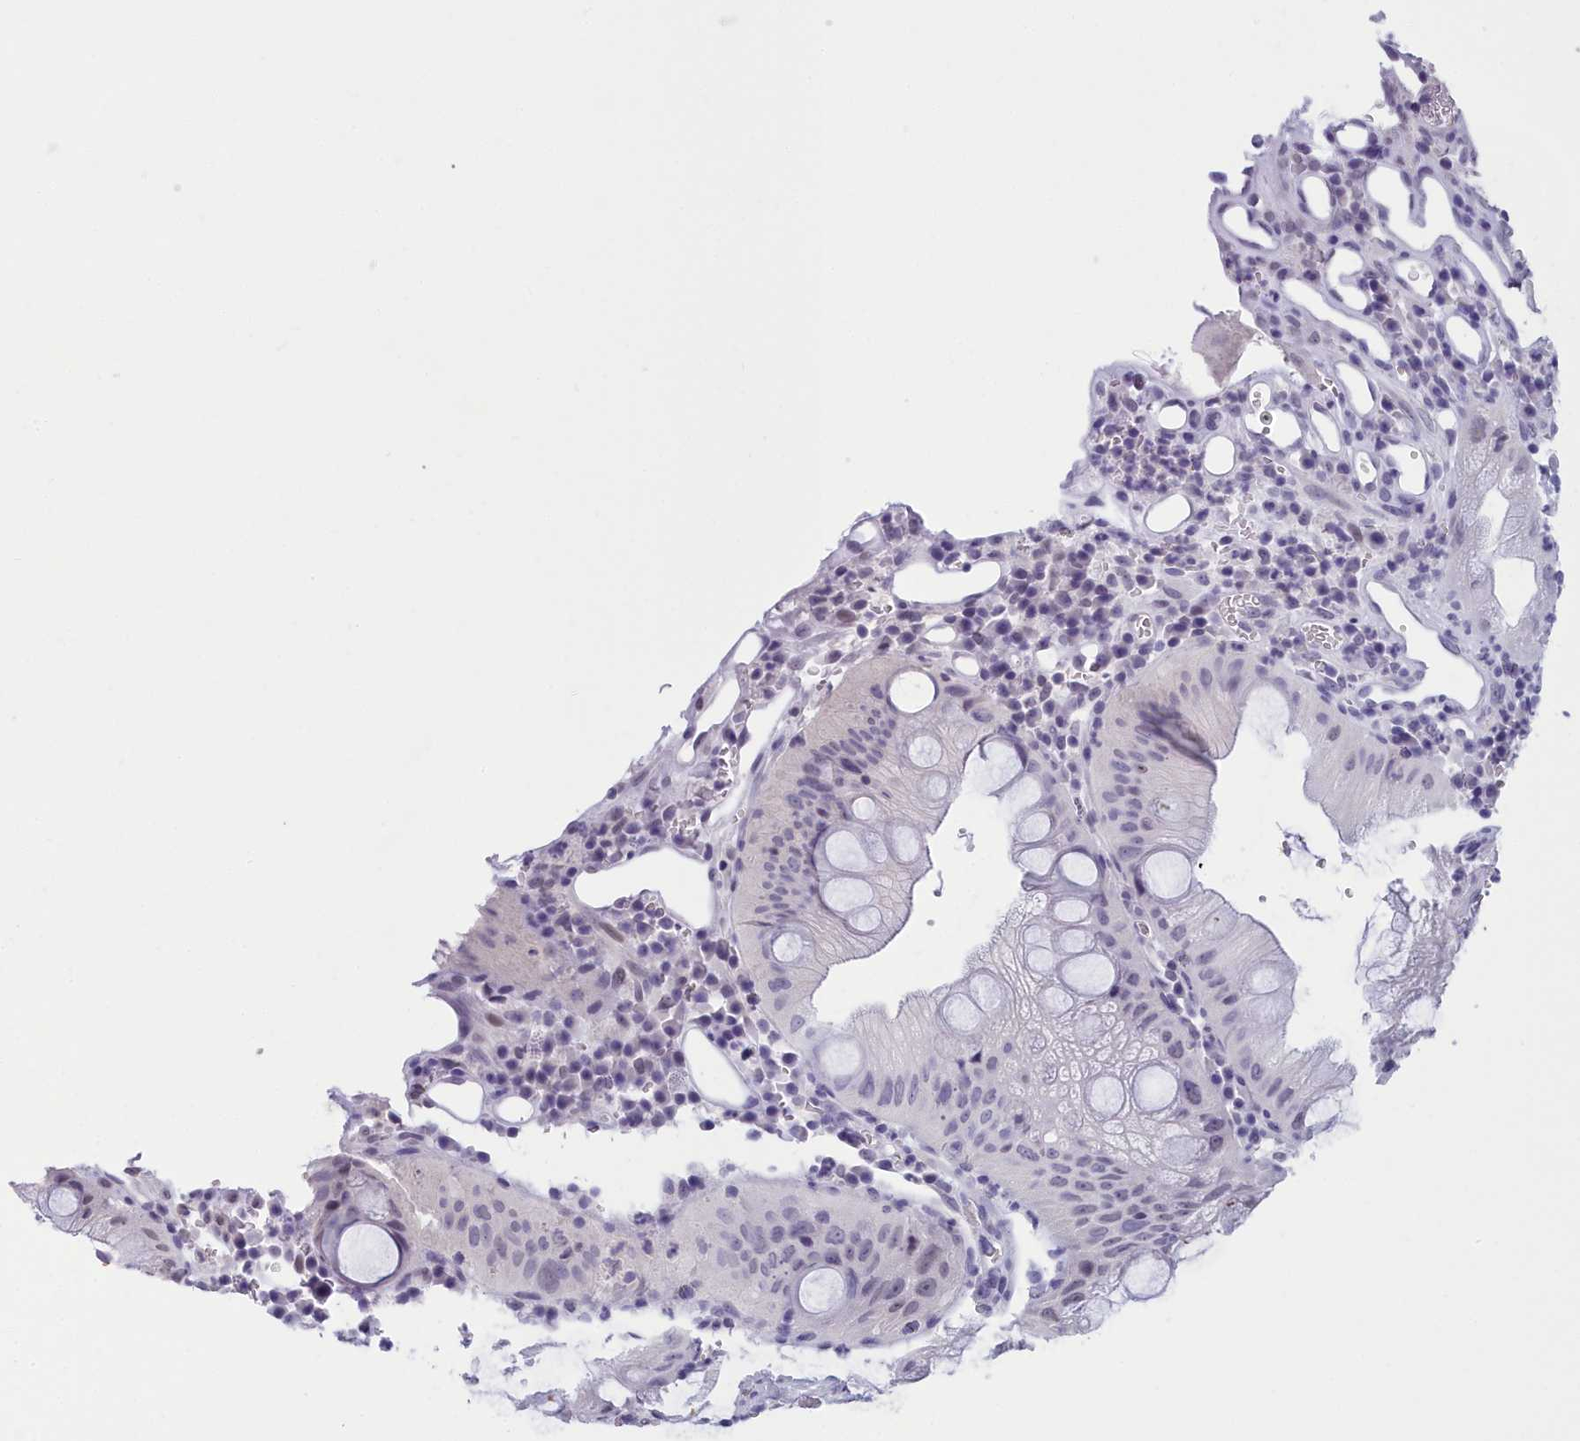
{"staining": {"intensity": "moderate", "quantity": "<25%", "location": "nuclear"}, "tissue": "colorectal cancer", "cell_type": "Tumor cells", "image_type": "cancer", "snomed": [{"axis": "morphology", "description": "Adenocarcinoma, NOS"}, {"axis": "topography", "description": "Rectum"}], "caption": "This is an image of immunohistochemistry staining of colorectal cancer (adenocarcinoma), which shows moderate expression in the nuclear of tumor cells.", "gene": "CCDC97", "patient": {"sex": "male", "age": 63}}